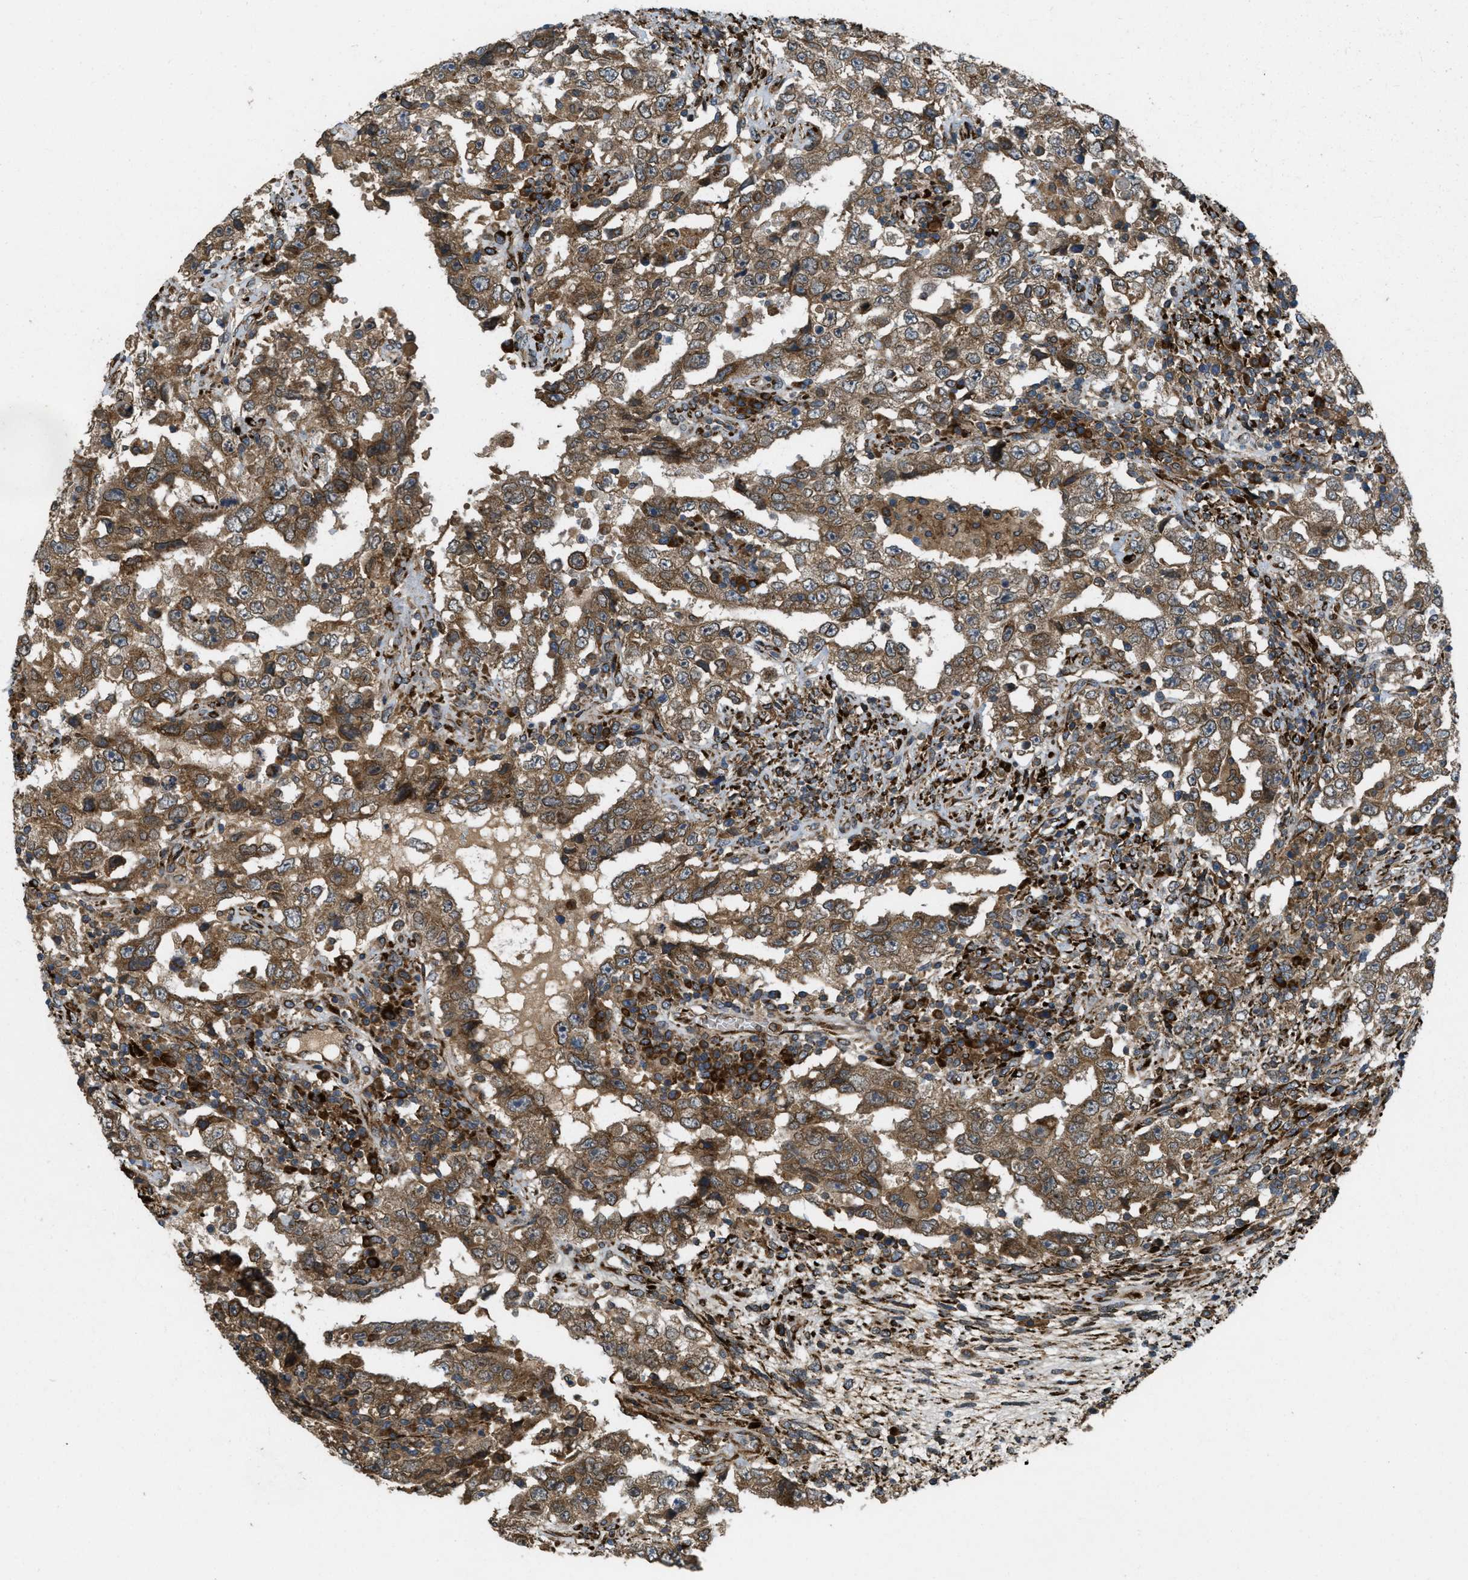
{"staining": {"intensity": "moderate", "quantity": ">75%", "location": "cytoplasmic/membranous"}, "tissue": "testis cancer", "cell_type": "Tumor cells", "image_type": "cancer", "snomed": [{"axis": "morphology", "description": "Carcinoma, Embryonal, NOS"}, {"axis": "topography", "description": "Testis"}], "caption": "A photomicrograph showing moderate cytoplasmic/membranous expression in approximately >75% of tumor cells in embryonal carcinoma (testis), as visualized by brown immunohistochemical staining.", "gene": "PCDH18", "patient": {"sex": "male", "age": 26}}